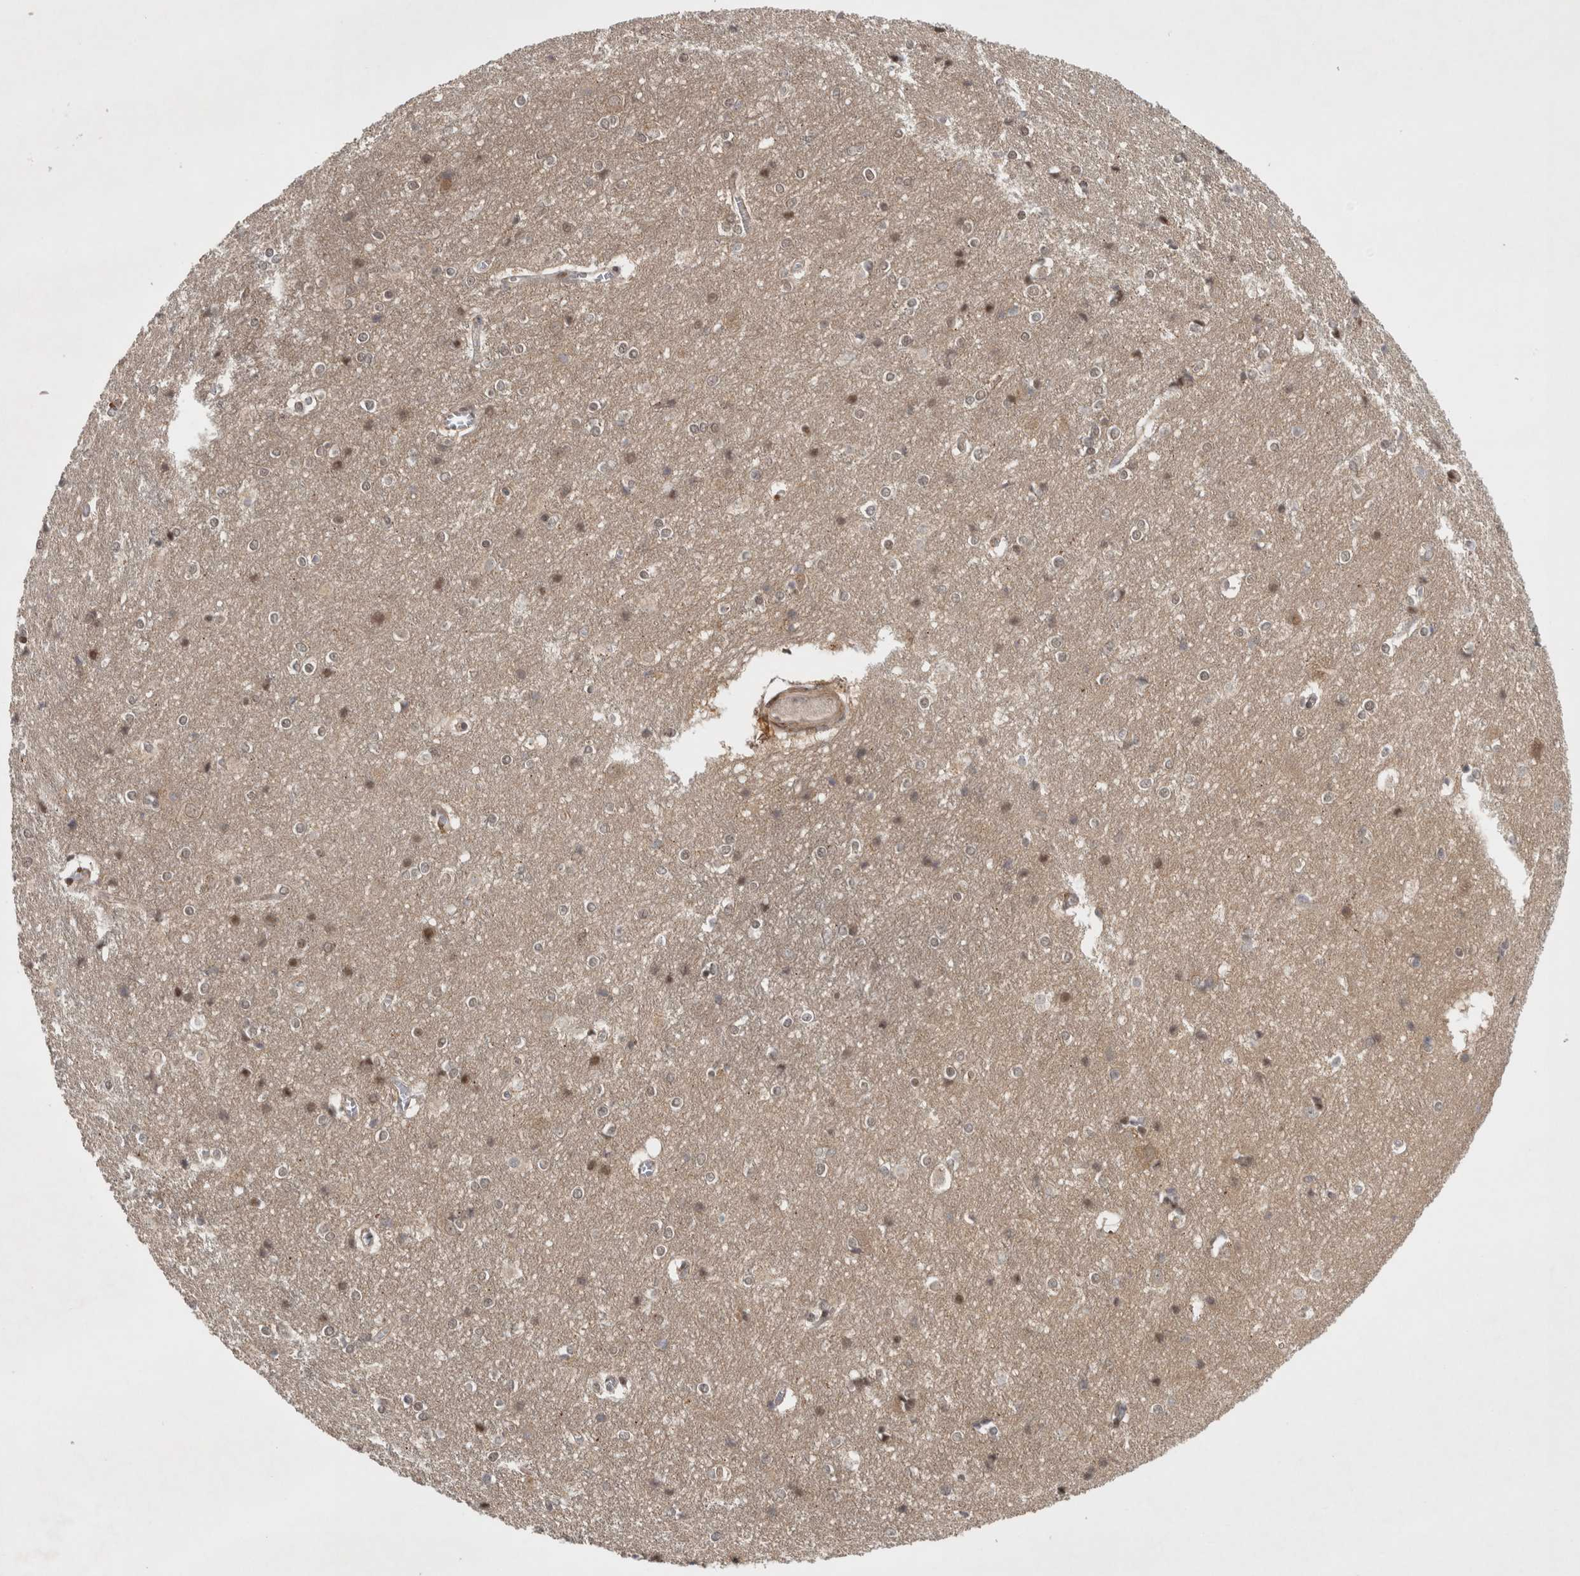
{"staining": {"intensity": "negative", "quantity": "none", "location": "none"}, "tissue": "cerebral cortex", "cell_type": "Endothelial cells", "image_type": "normal", "snomed": [{"axis": "morphology", "description": "Normal tissue, NOS"}, {"axis": "topography", "description": "Cerebral cortex"}], "caption": "High magnification brightfield microscopy of unremarkable cerebral cortex stained with DAB (brown) and counterstained with hematoxylin (blue): endothelial cells show no significant staining. (Stains: DAB (3,3'-diaminobenzidine) immunohistochemistry (IHC) with hematoxylin counter stain, Microscopy: brightfield microscopy at high magnification).", "gene": "KDM8", "patient": {"sex": "male", "age": 54}}